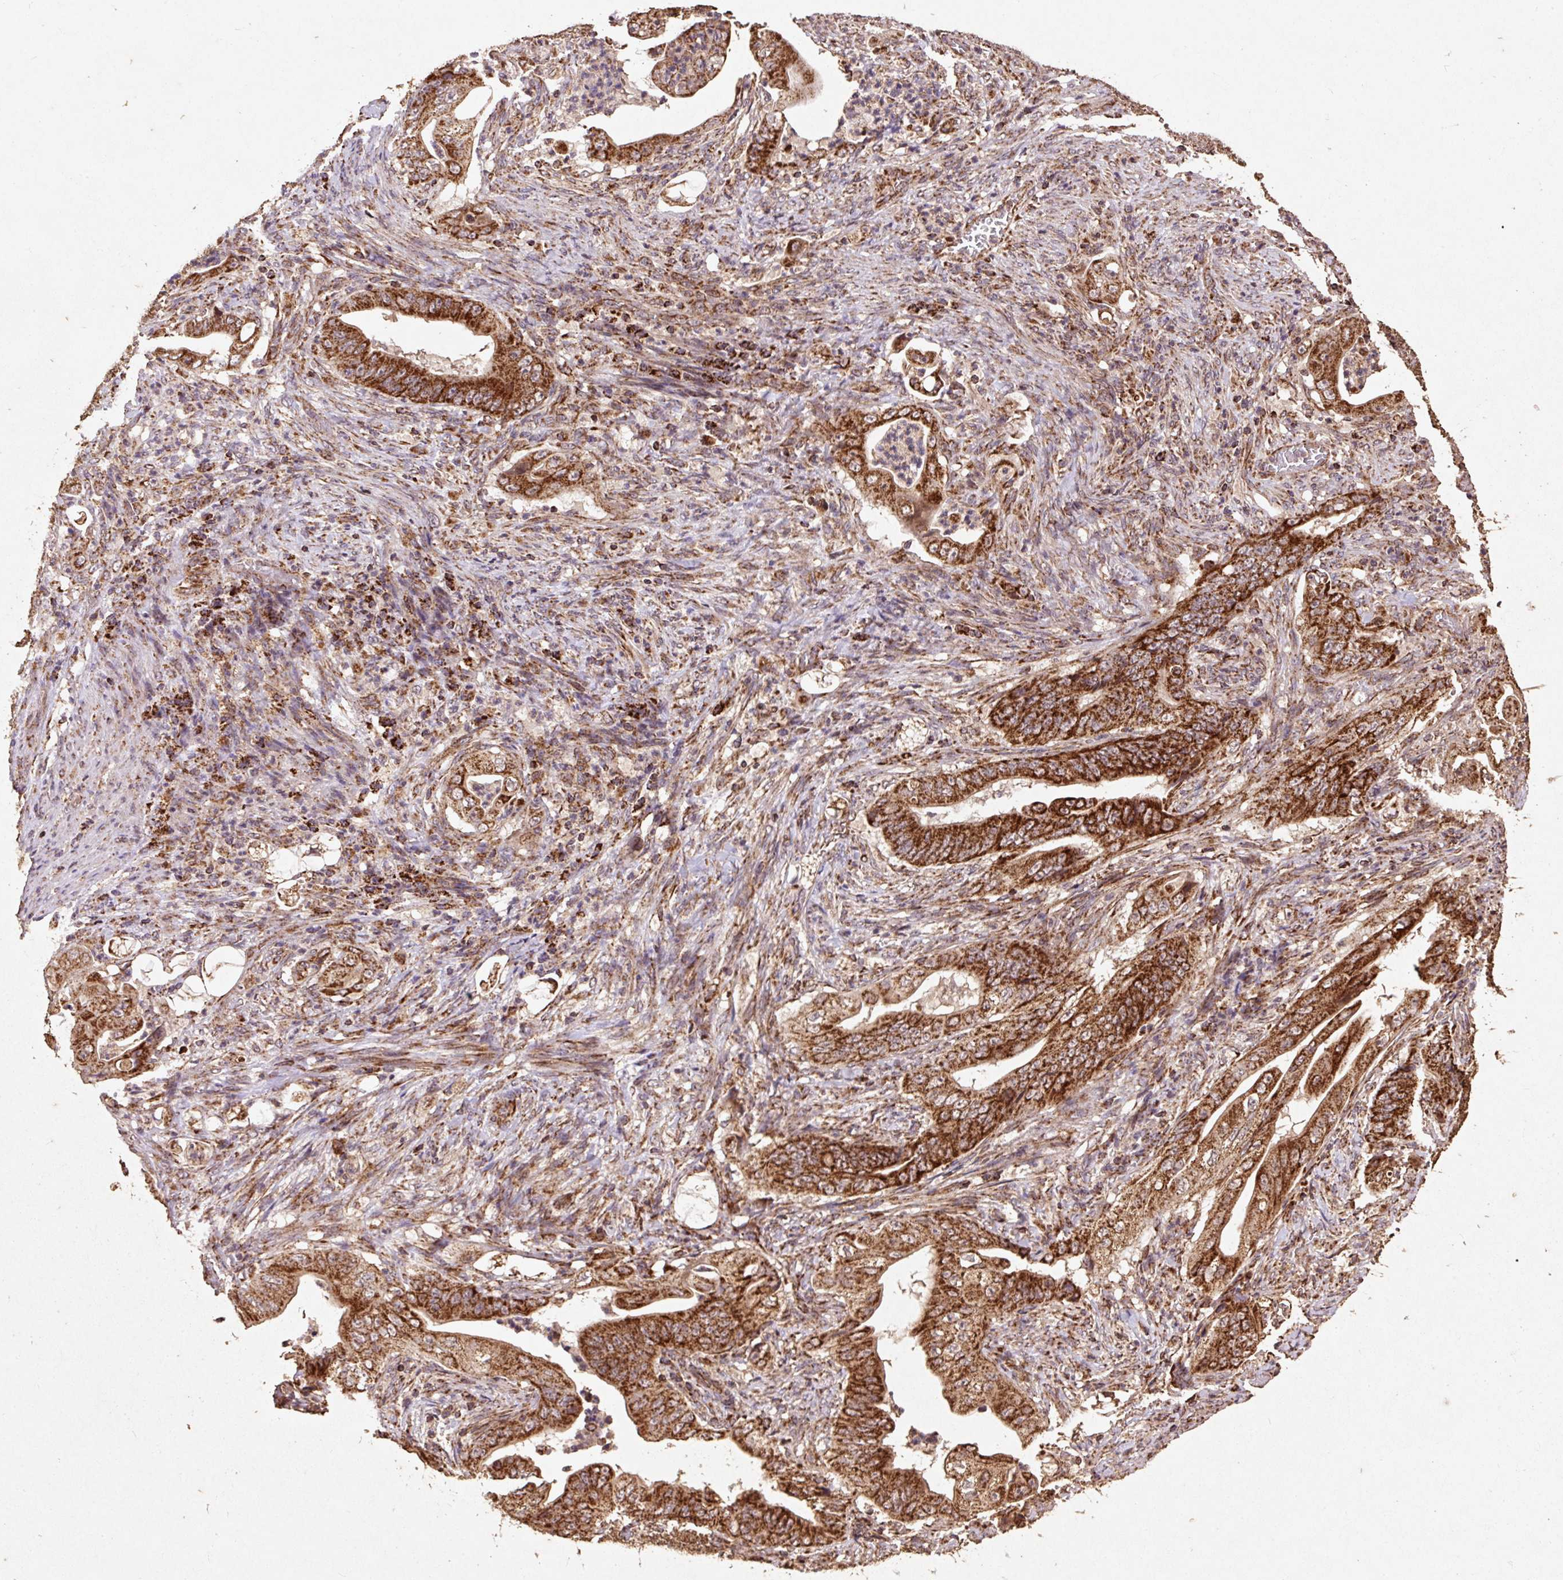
{"staining": {"intensity": "strong", "quantity": ">75%", "location": "cytoplasmic/membranous"}, "tissue": "stomach cancer", "cell_type": "Tumor cells", "image_type": "cancer", "snomed": [{"axis": "morphology", "description": "Adenocarcinoma, NOS"}, {"axis": "topography", "description": "Stomach"}], "caption": "A high-resolution micrograph shows immunohistochemistry (IHC) staining of stomach adenocarcinoma, which reveals strong cytoplasmic/membranous staining in about >75% of tumor cells.", "gene": "ATP5F1A", "patient": {"sex": "female", "age": 73}}